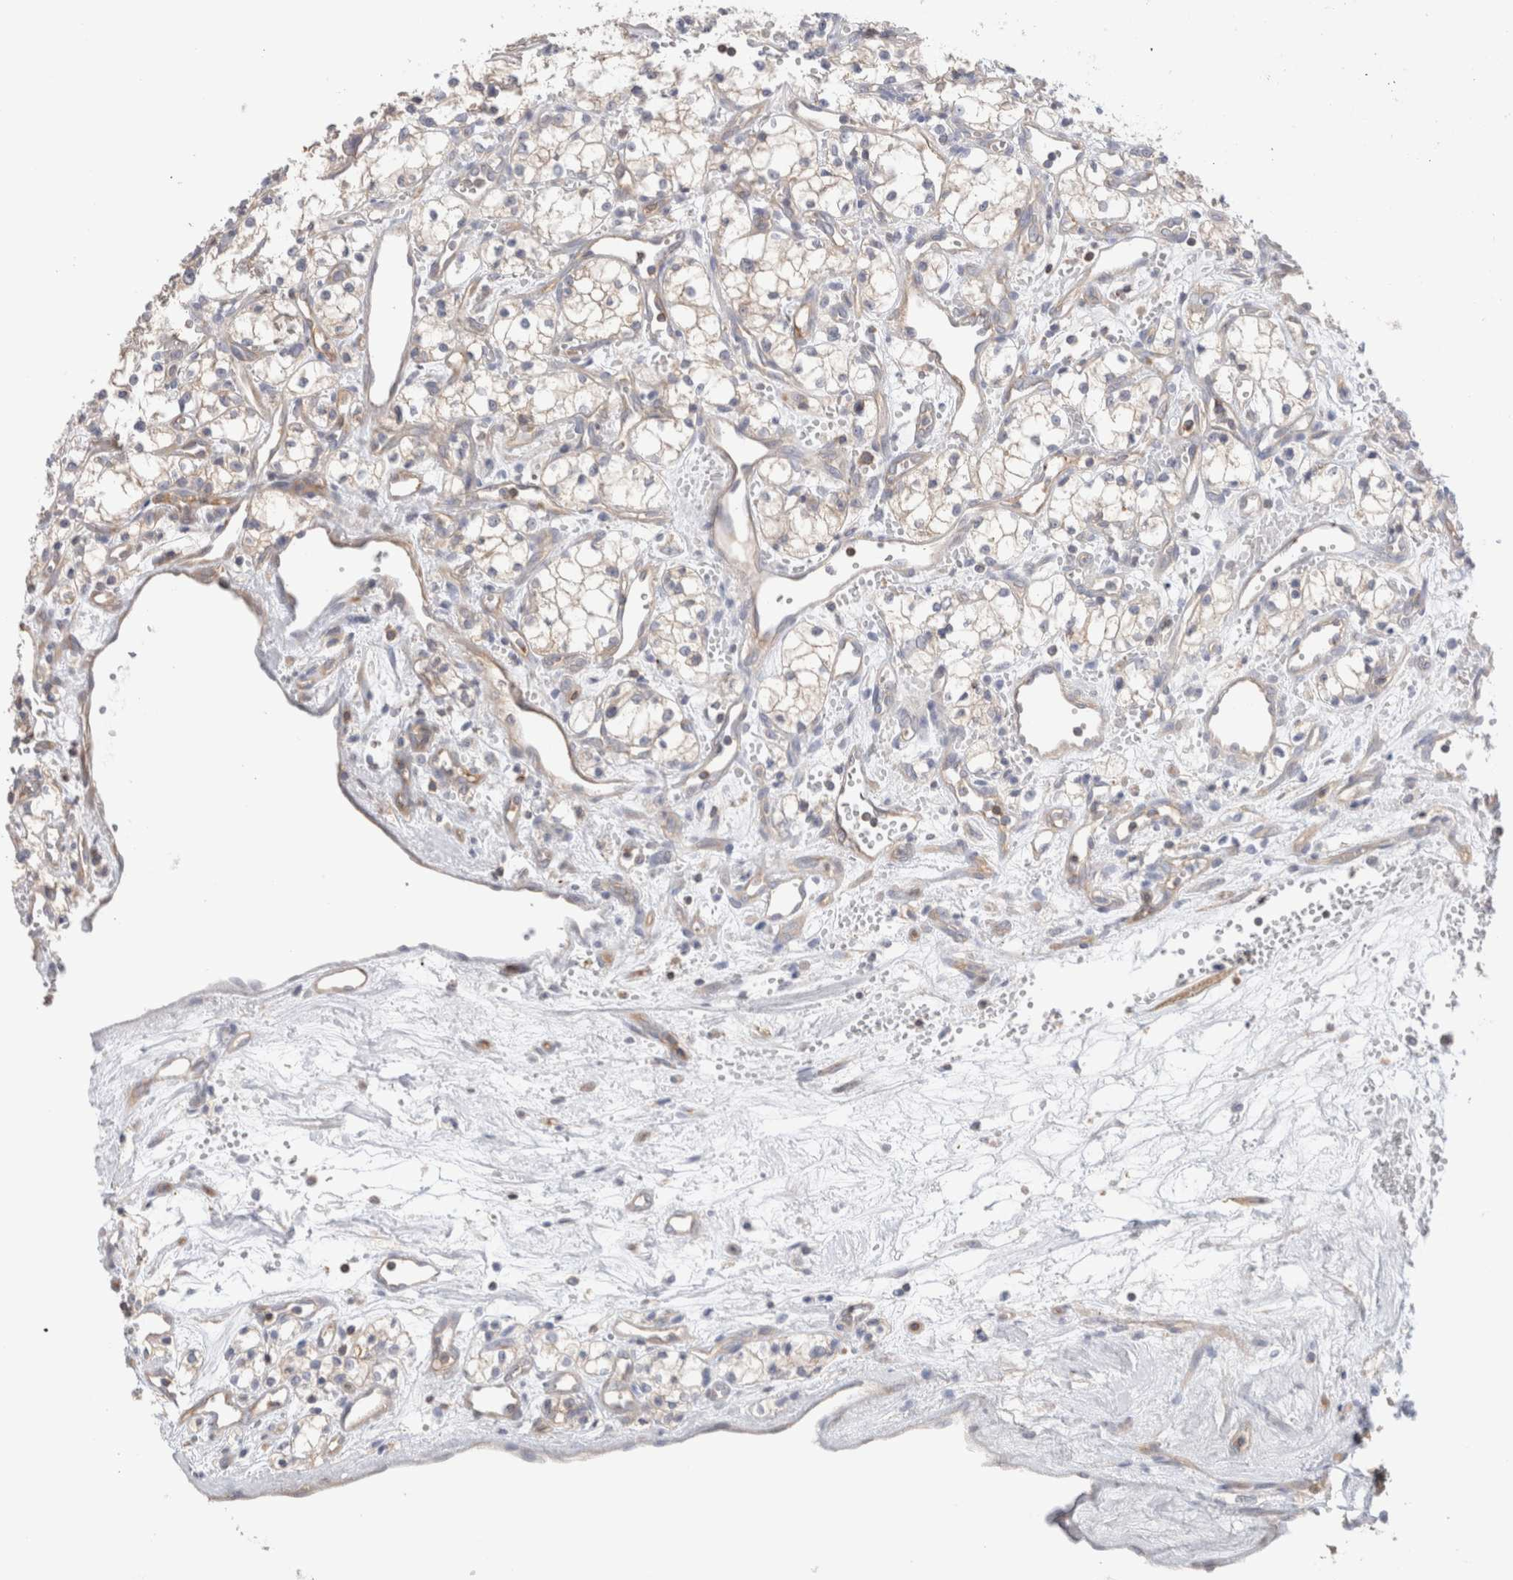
{"staining": {"intensity": "negative", "quantity": "none", "location": "none"}, "tissue": "renal cancer", "cell_type": "Tumor cells", "image_type": "cancer", "snomed": [{"axis": "morphology", "description": "Adenocarcinoma, NOS"}, {"axis": "topography", "description": "Kidney"}], "caption": "There is no significant positivity in tumor cells of renal cancer (adenocarcinoma). (Immunohistochemistry, brightfield microscopy, high magnification).", "gene": "CAPN2", "patient": {"sex": "male", "age": 59}}